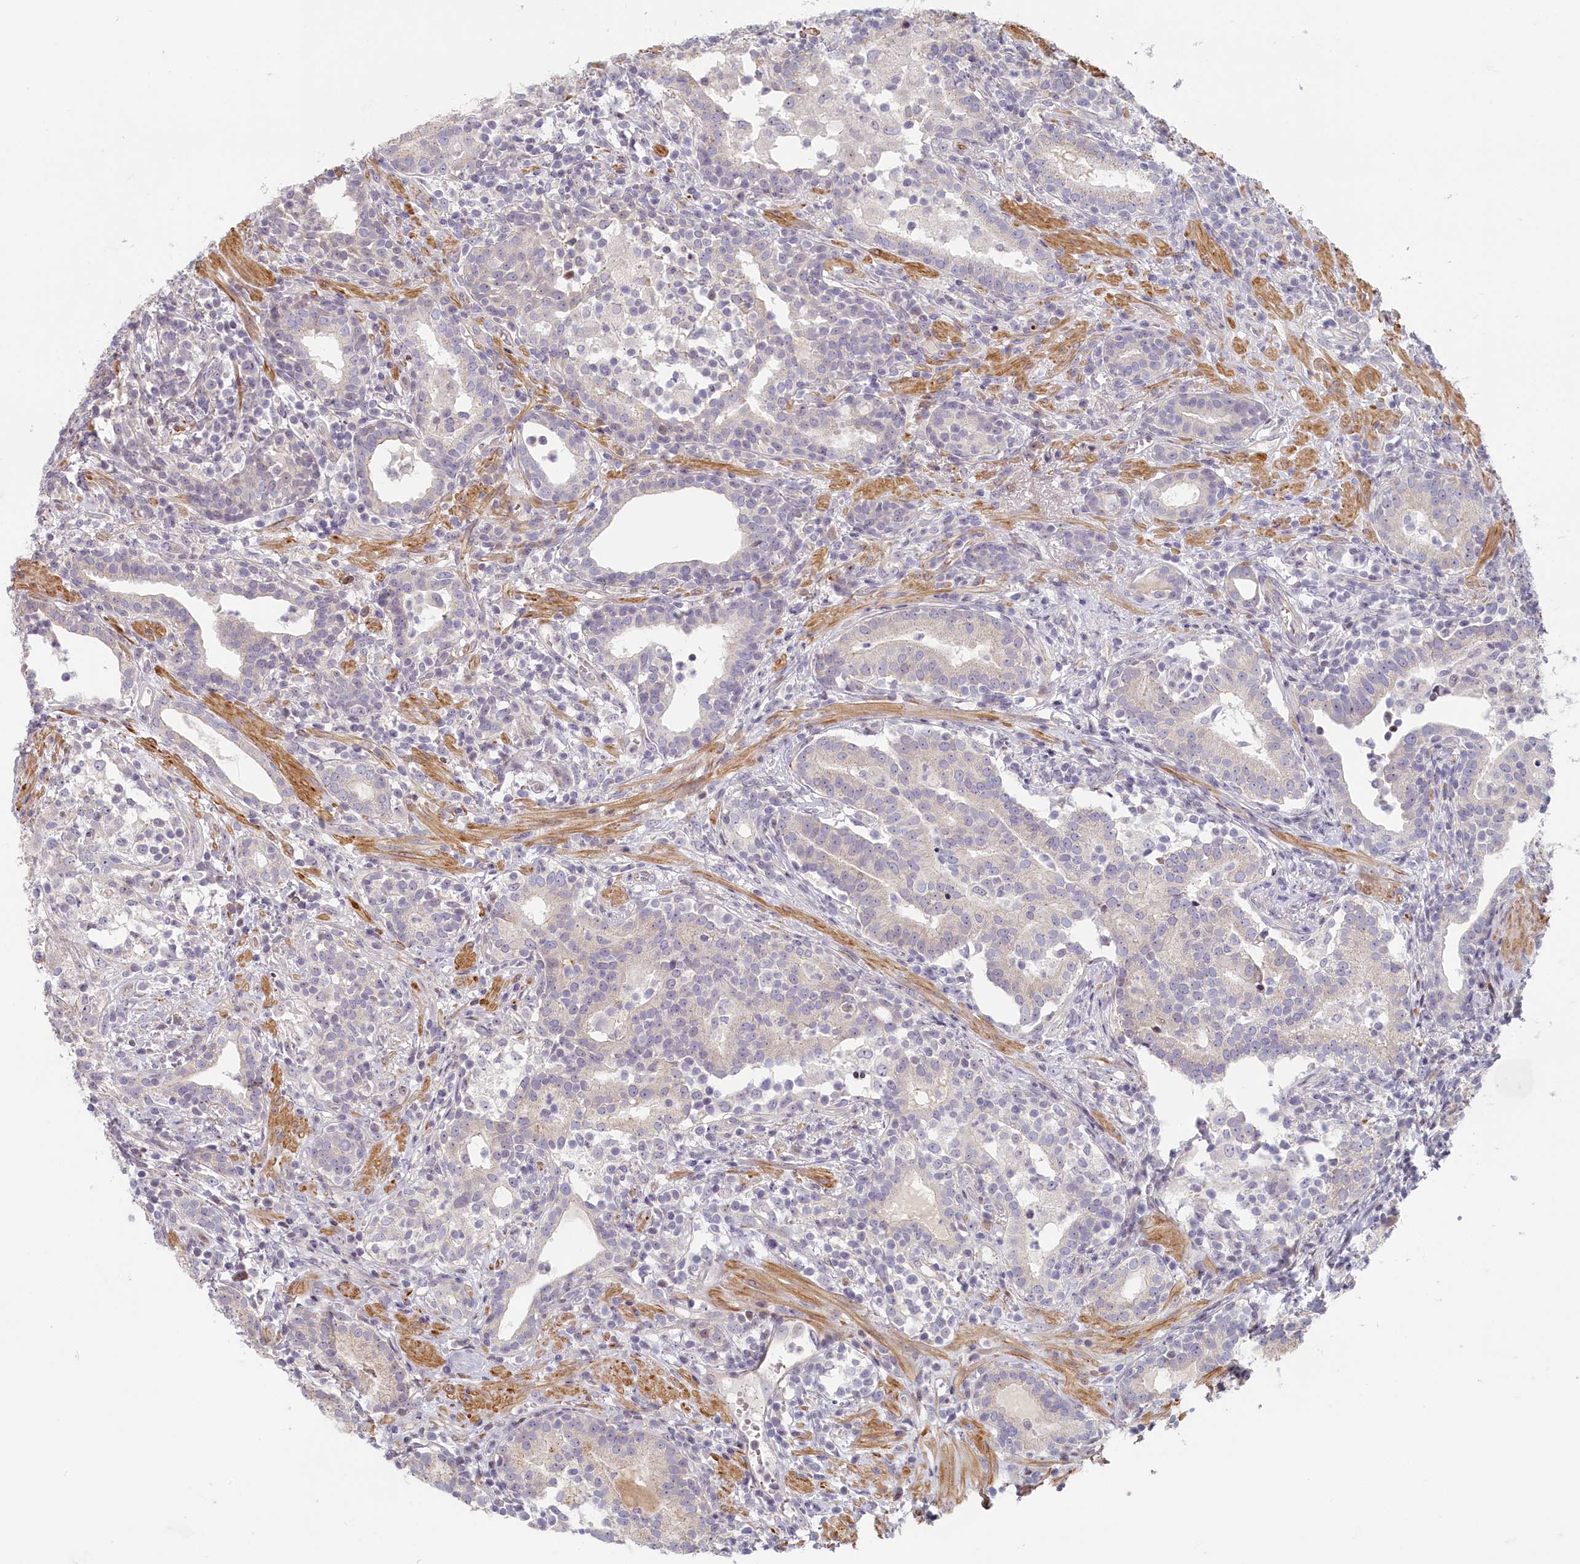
{"staining": {"intensity": "negative", "quantity": "none", "location": "none"}, "tissue": "prostate cancer", "cell_type": "Tumor cells", "image_type": "cancer", "snomed": [{"axis": "morphology", "description": "Adenocarcinoma, High grade"}, {"axis": "topography", "description": "Prostate"}], "caption": "Prostate cancer was stained to show a protein in brown. There is no significant staining in tumor cells. (DAB immunohistochemistry (IHC) visualized using brightfield microscopy, high magnification).", "gene": "INTS4", "patient": {"sex": "male", "age": 67}}